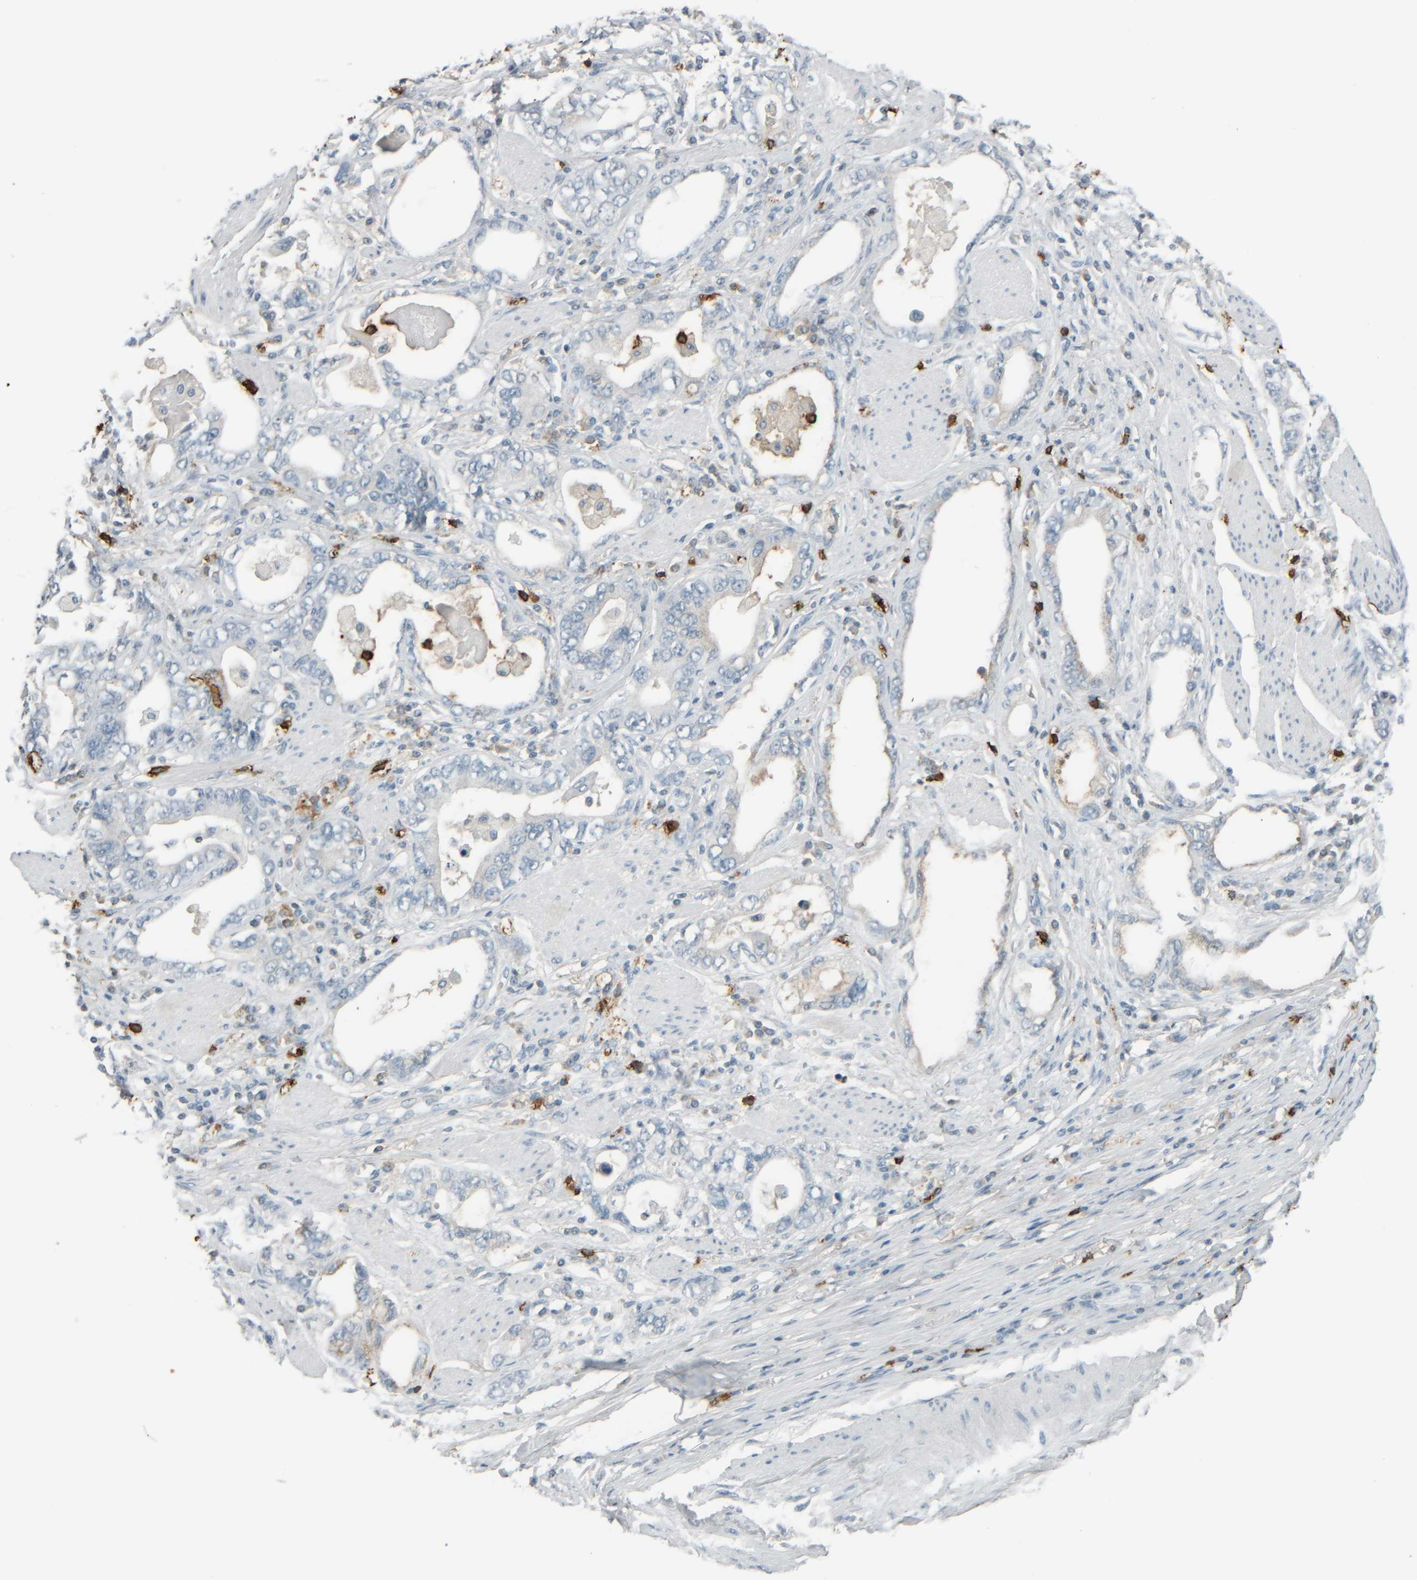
{"staining": {"intensity": "negative", "quantity": "none", "location": "none"}, "tissue": "stomach cancer", "cell_type": "Tumor cells", "image_type": "cancer", "snomed": [{"axis": "morphology", "description": "Adenocarcinoma, NOS"}, {"axis": "topography", "description": "Stomach, lower"}], "caption": "This image is of stomach cancer (adenocarcinoma) stained with IHC to label a protein in brown with the nuclei are counter-stained blue. There is no positivity in tumor cells.", "gene": "TPSAB1", "patient": {"sex": "female", "age": 93}}